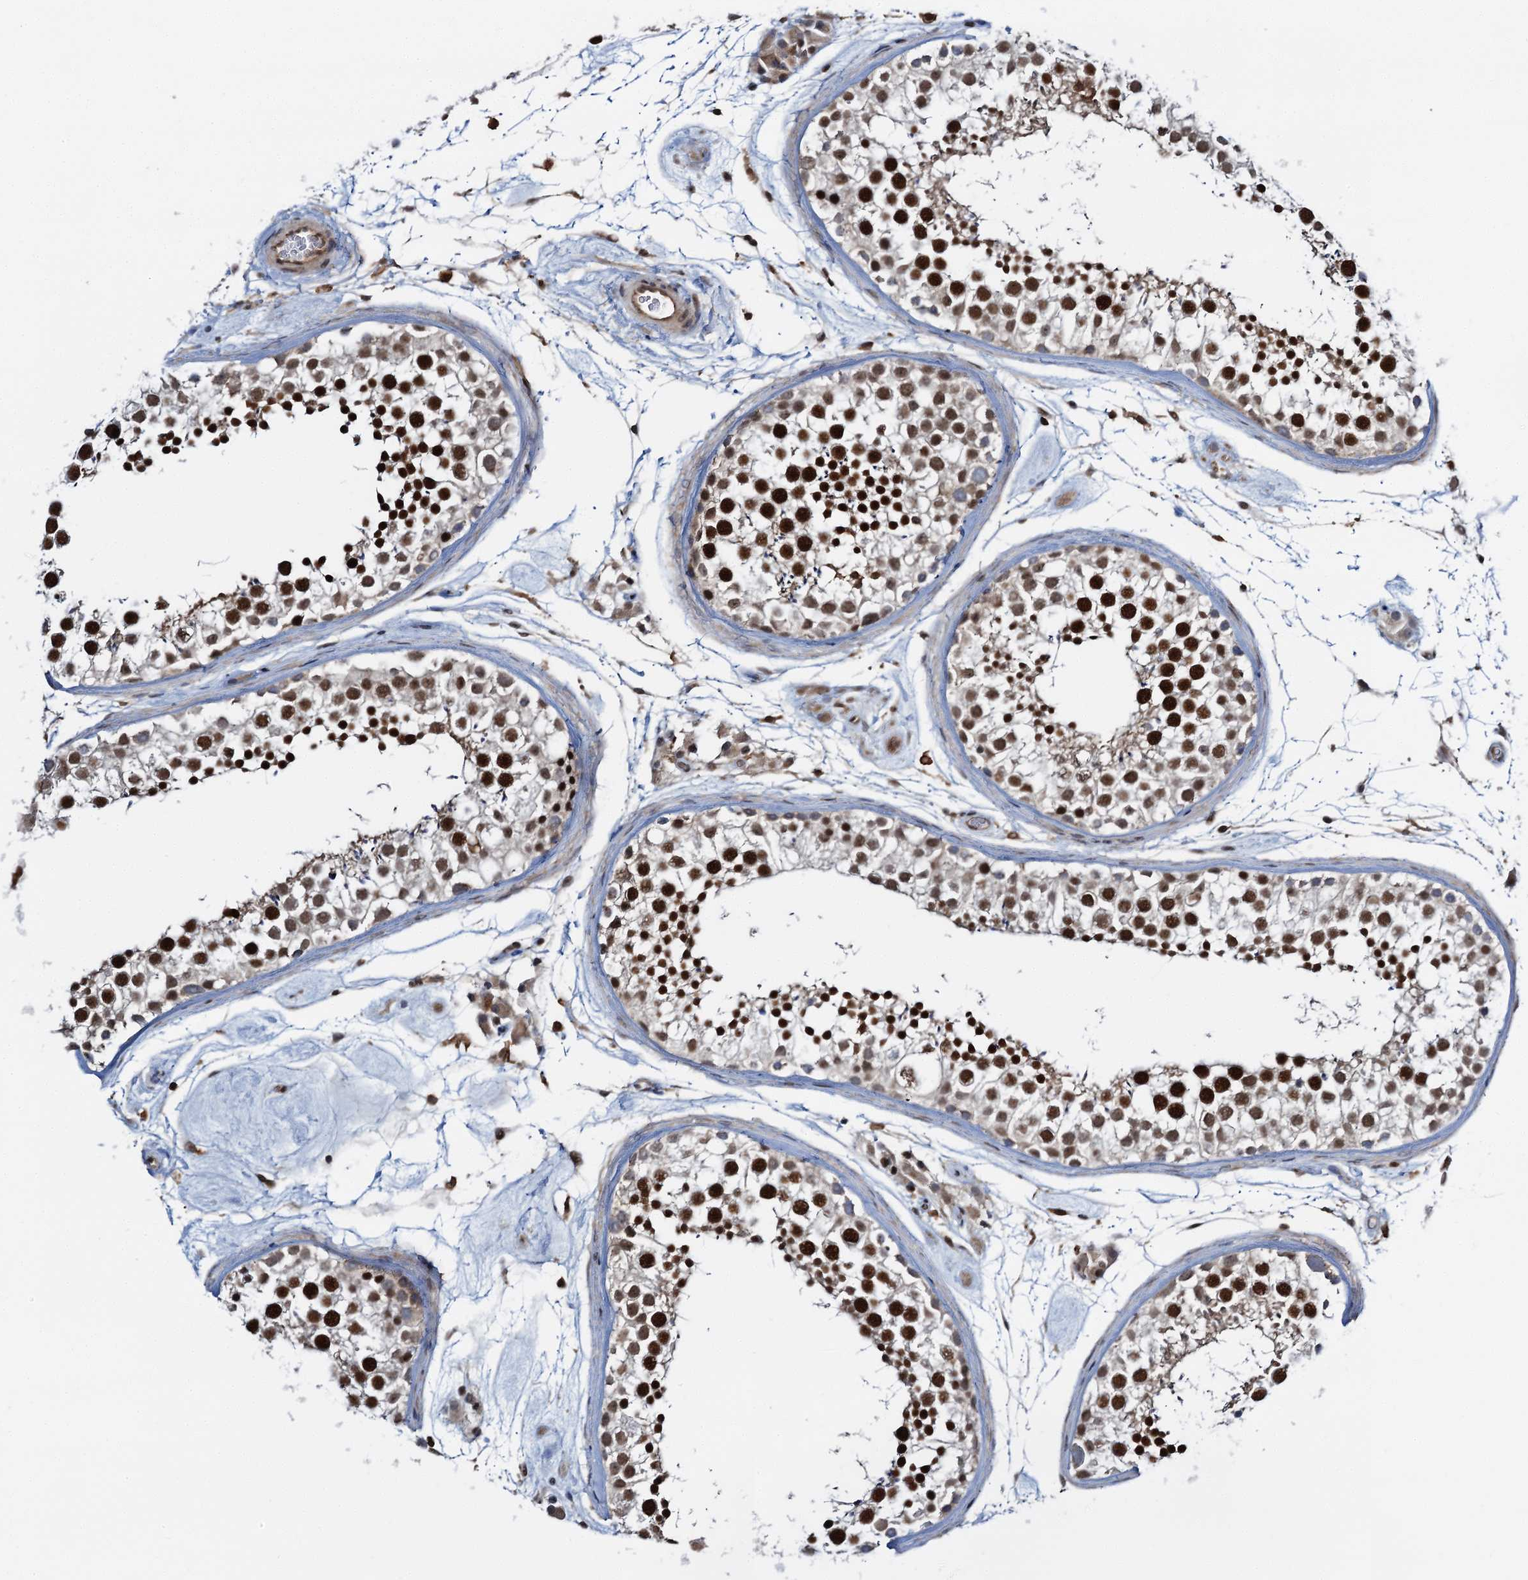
{"staining": {"intensity": "strong", "quantity": ">75%", "location": "nuclear"}, "tissue": "testis", "cell_type": "Cells in seminiferous ducts", "image_type": "normal", "snomed": [{"axis": "morphology", "description": "Normal tissue, NOS"}, {"axis": "topography", "description": "Testis"}], "caption": "DAB immunohistochemical staining of normal testis displays strong nuclear protein expression in approximately >75% of cells in seminiferous ducts.", "gene": "ZNF609", "patient": {"sex": "male", "age": 46}}